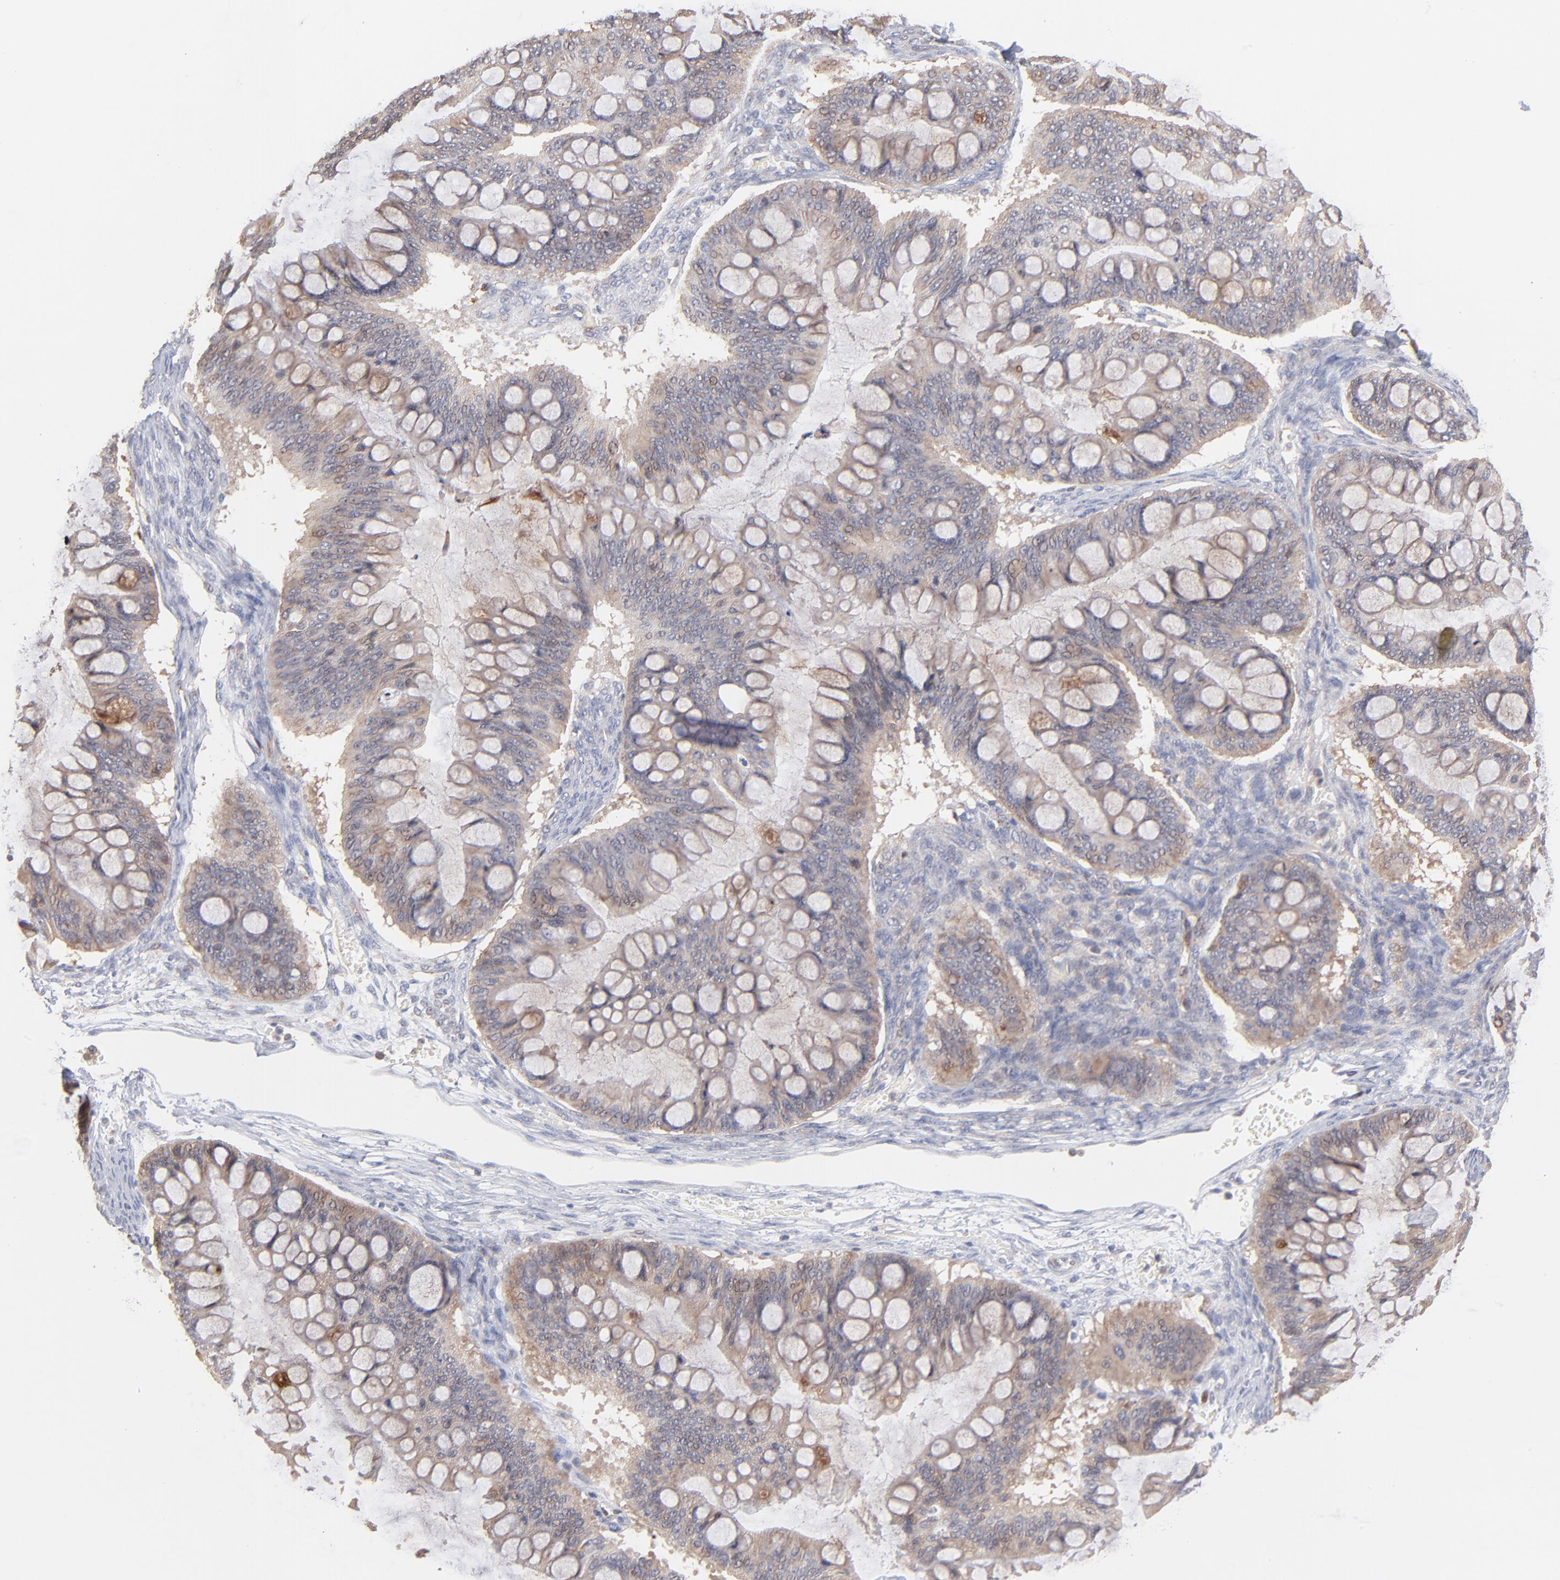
{"staining": {"intensity": "weak", "quantity": ">75%", "location": "cytoplasmic/membranous"}, "tissue": "ovarian cancer", "cell_type": "Tumor cells", "image_type": "cancer", "snomed": [{"axis": "morphology", "description": "Cystadenocarcinoma, mucinous, NOS"}, {"axis": "topography", "description": "Ovary"}], "caption": "A high-resolution micrograph shows immunohistochemistry staining of ovarian cancer, which demonstrates weak cytoplasmic/membranous staining in approximately >75% of tumor cells.", "gene": "IVNS1ABP", "patient": {"sex": "female", "age": 73}}